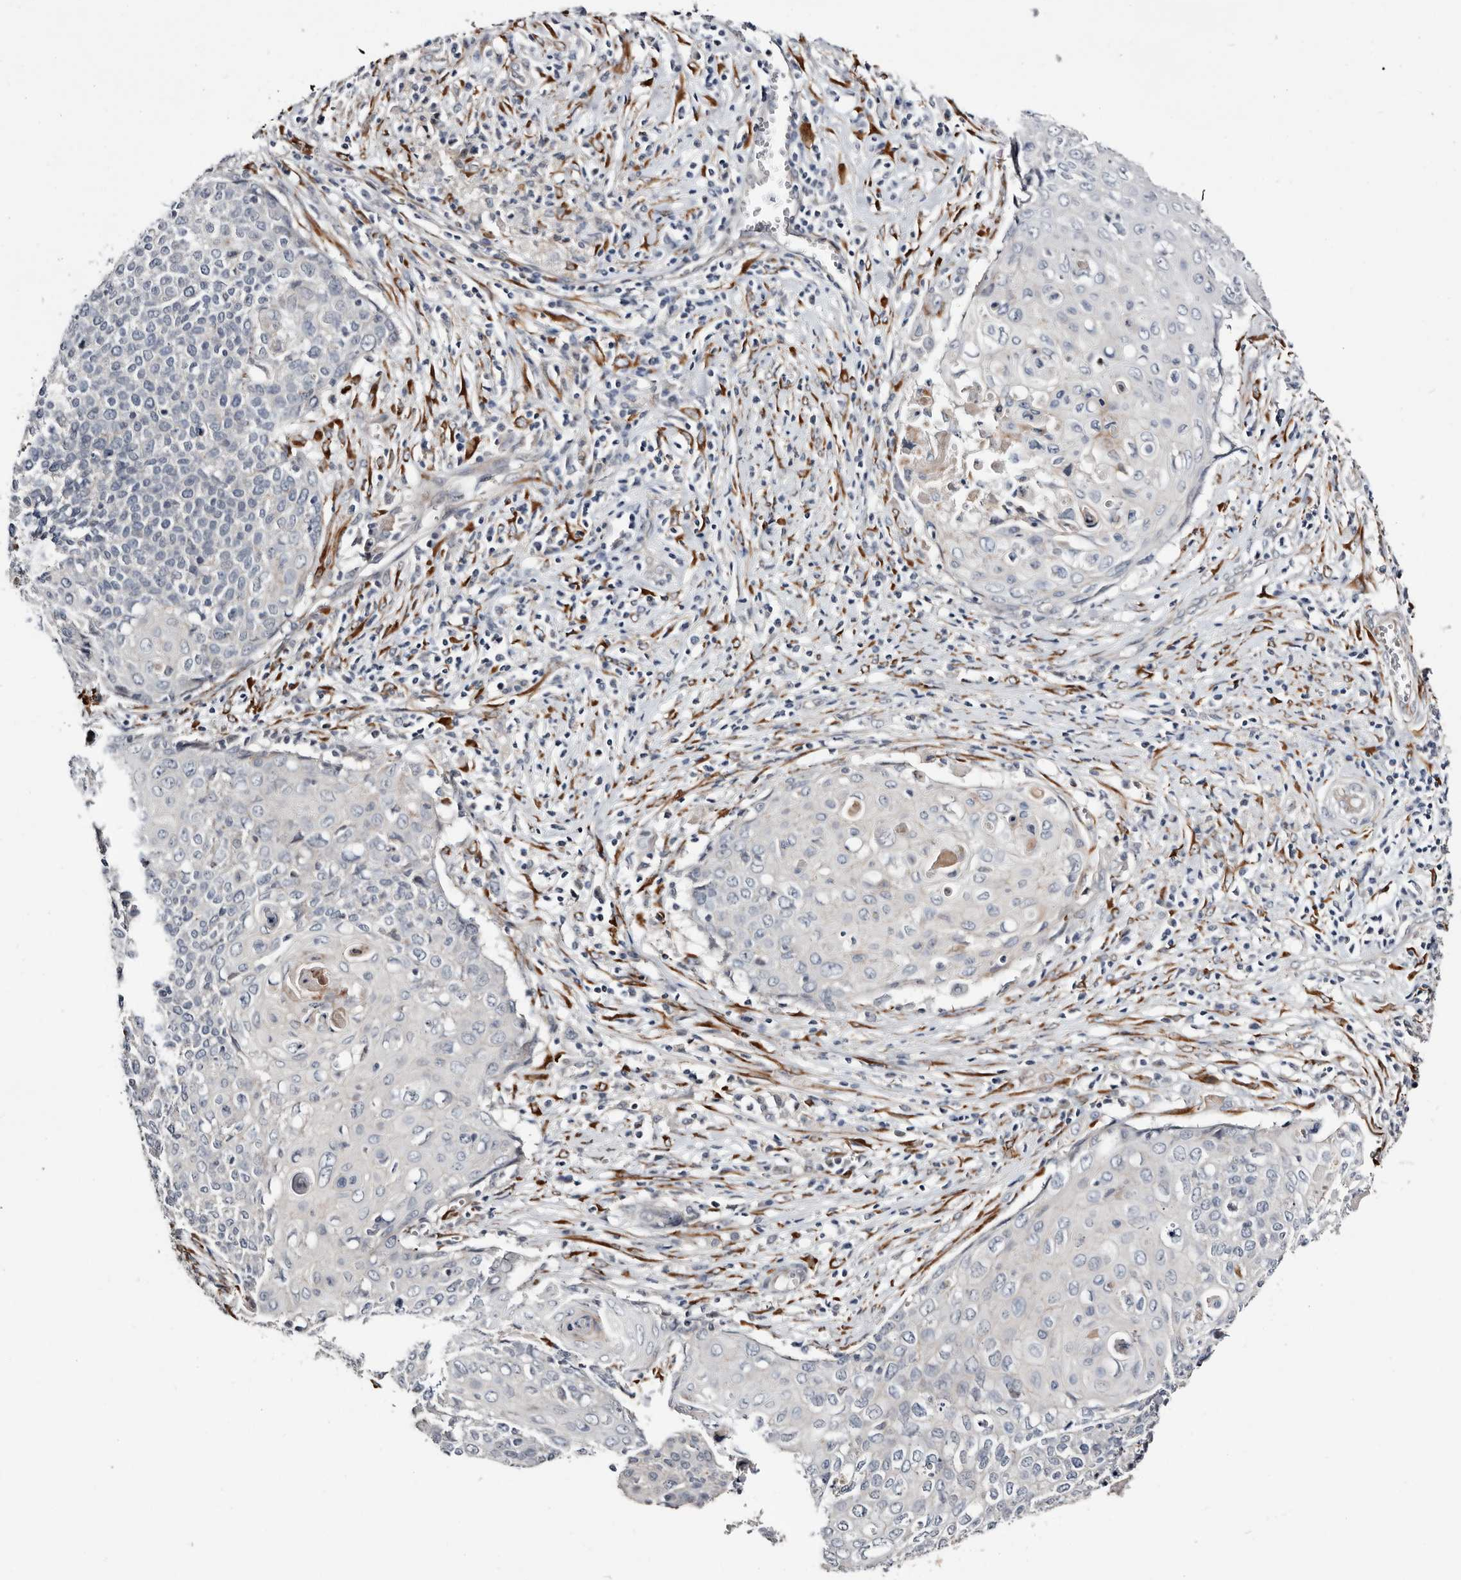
{"staining": {"intensity": "negative", "quantity": "none", "location": "none"}, "tissue": "cervical cancer", "cell_type": "Tumor cells", "image_type": "cancer", "snomed": [{"axis": "morphology", "description": "Squamous cell carcinoma, NOS"}, {"axis": "topography", "description": "Cervix"}], "caption": "This is an immunohistochemistry histopathology image of squamous cell carcinoma (cervical). There is no staining in tumor cells.", "gene": "USH1C", "patient": {"sex": "female", "age": 39}}